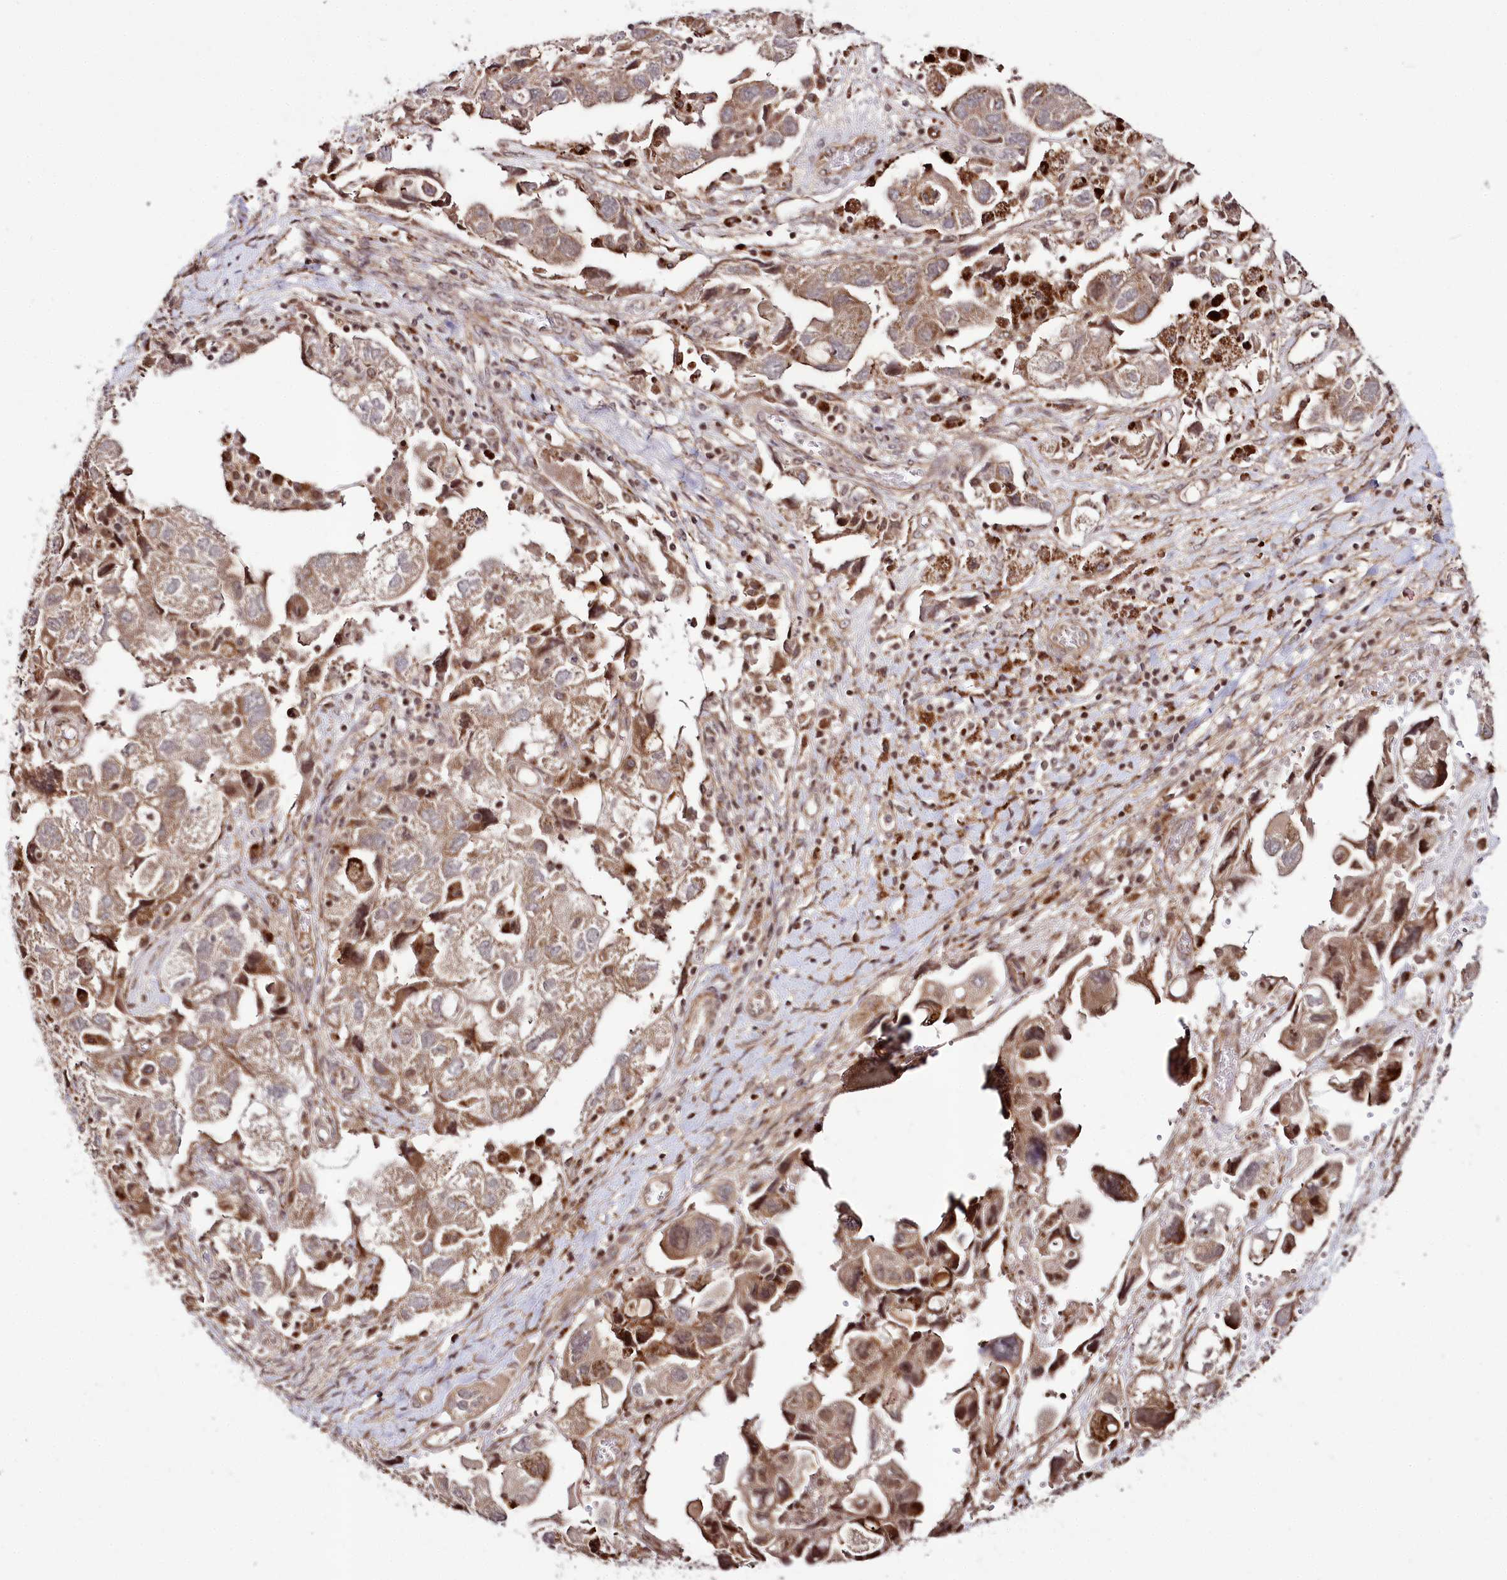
{"staining": {"intensity": "moderate", "quantity": ">75%", "location": "cytoplasmic/membranous,nuclear"}, "tissue": "ovarian cancer", "cell_type": "Tumor cells", "image_type": "cancer", "snomed": [{"axis": "morphology", "description": "Carcinoma, NOS"}, {"axis": "morphology", "description": "Cystadenocarcinoma, serous, NOS"}, {"axis": "topography", "description": "Ovary"}], "caption": "Ovarian serous cystadenocarcinoma stained with IHC demonstrates moderate cytoplasmic/membranous and nuclear expression in about >75% of tumor cells. The protein of interest is stained brown, and the nuclei are stained in blue (DAB IHC with brightfield microscopy, high magnification).", "gene": "HOXC8", "patient": {"sex": "female", "age": 69}}